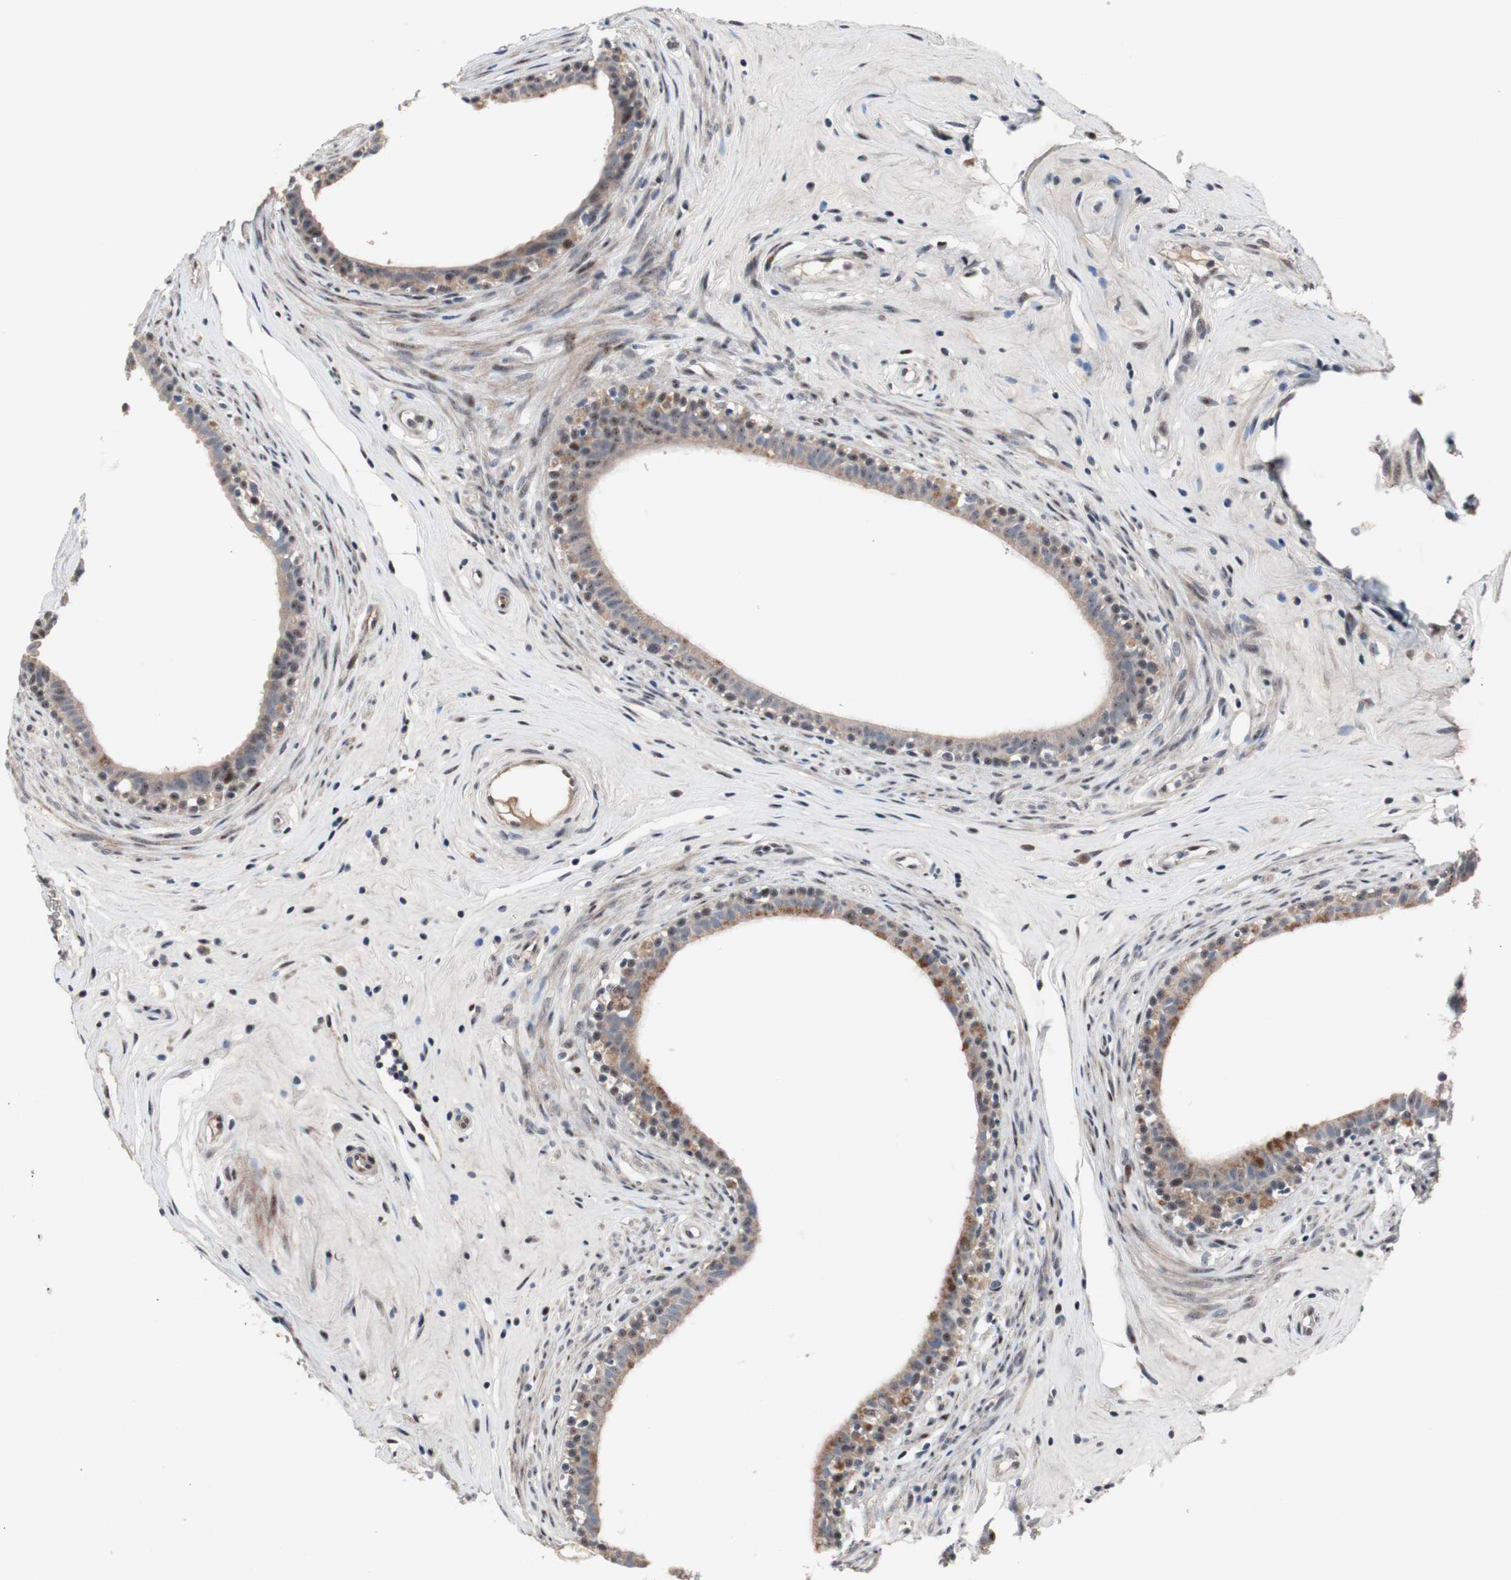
{"staining": {"intensity": "moderate", "quantity": "25%-75%", "location": "cytoplasmic/membranous,nuclear"}, "tissue": "epididymis", "cell_type": "Glandular cells", "image_type": "normal", "snomed": [{"axis": "morphology", "description": "Normal tissue, NOS"}, {"axis": "morphology", "description": "Inflammation, NOS"}, {"axis": "topography", "description": "Epididymis"}], "caption": "Moderate cytoplasmic/membranous,nuclear staining is present in approximately 25%-75% of glandular cells in normal epididymis.", "gene": "PINX1", "patient": {"sex": "male", "age": 84}}